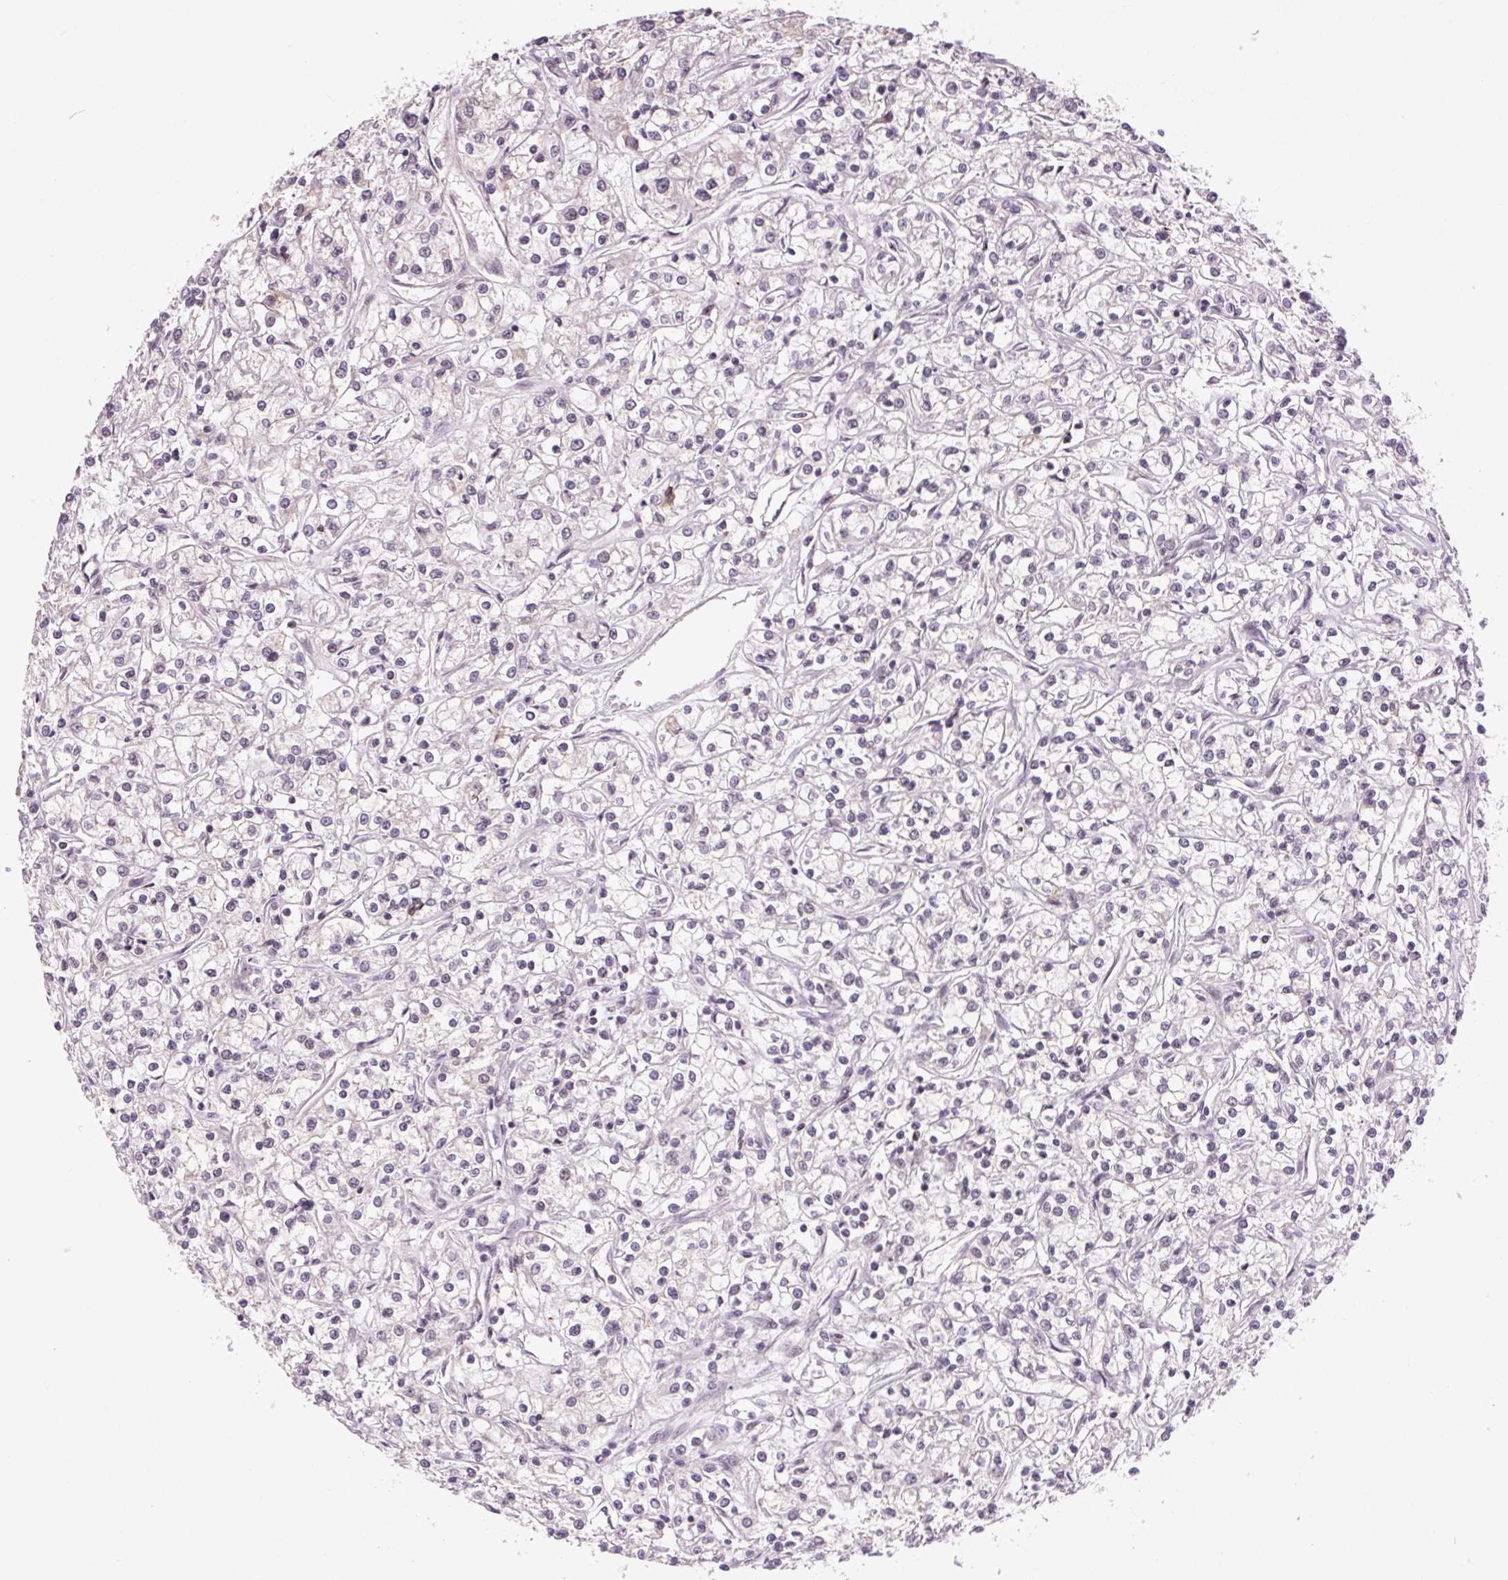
{"staining": {"intensity": "negative", "quantity": "none", "location": "none"}, "tissue": "renal cancer", "cell_type": "Tumor cells", "image_type": "cancer", "snomed": [{"axis": "morphology", "description": "Adenocarcinoma, NOS"}, {"axis": "topography", "description": "Kidney"}], "caption": "Immunohistochemistry (IHC) histopathology image of neoplastic tissue: human renal adenocarcinoma stained with DAB (3,3'-diaminobenzidine) shows no significant protein positivity in tumor cells.", "gene": "CD2BP2", "patient": {"sex": "female", "age": 59}}